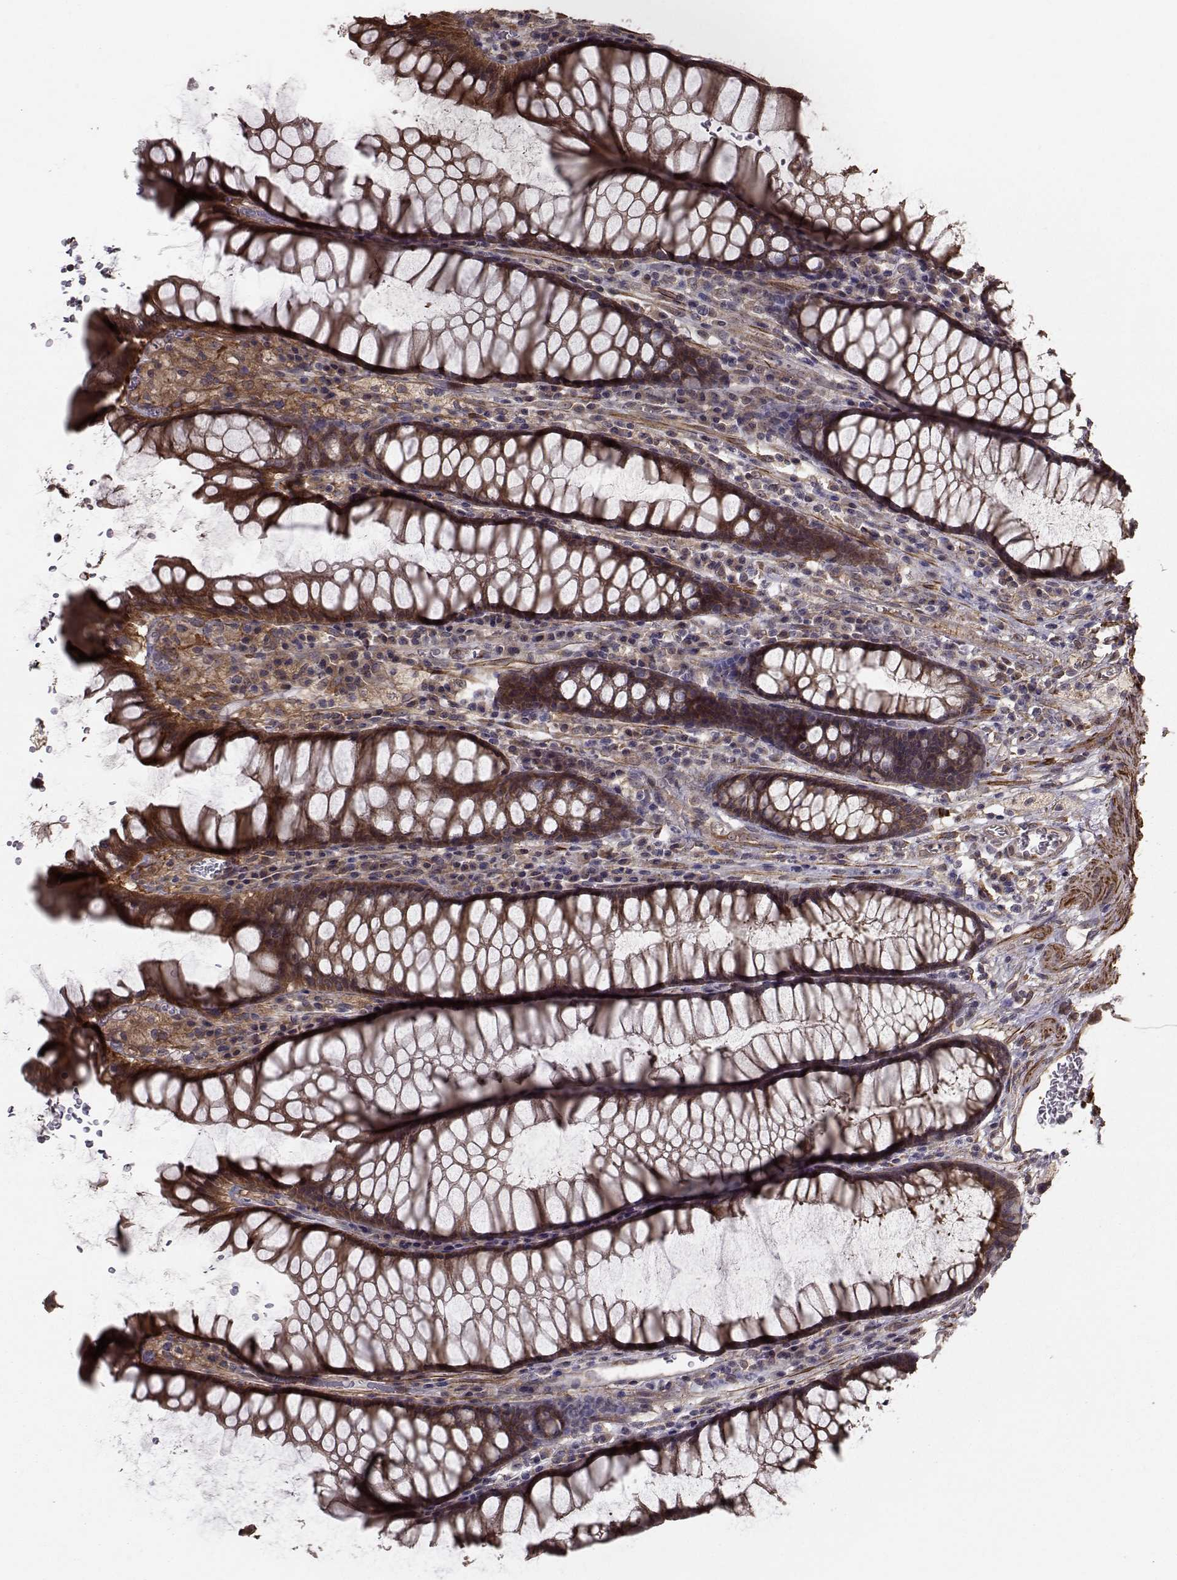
{"staining": {"intensity": "moderate", "quantity": ">75%", "location": "cytoplasmic/membranous"}, "tissue": "rectum", "cell_type": "Glandular cells", "image_type": "normal", "snomed": [{"axis": "morphology", "description": "Normal tissue, NOS"}, {"axis": "topography", "description": "Rectum"}], "caption": "This image demonstrates immunohistochemistry staining of unremarkable human rectum, with medium moderate cytoplasmic/membranous staining in about >75% of glandular cells.", "gene": "TRIP10", "patient": {"sex": "female", "age": 68}}